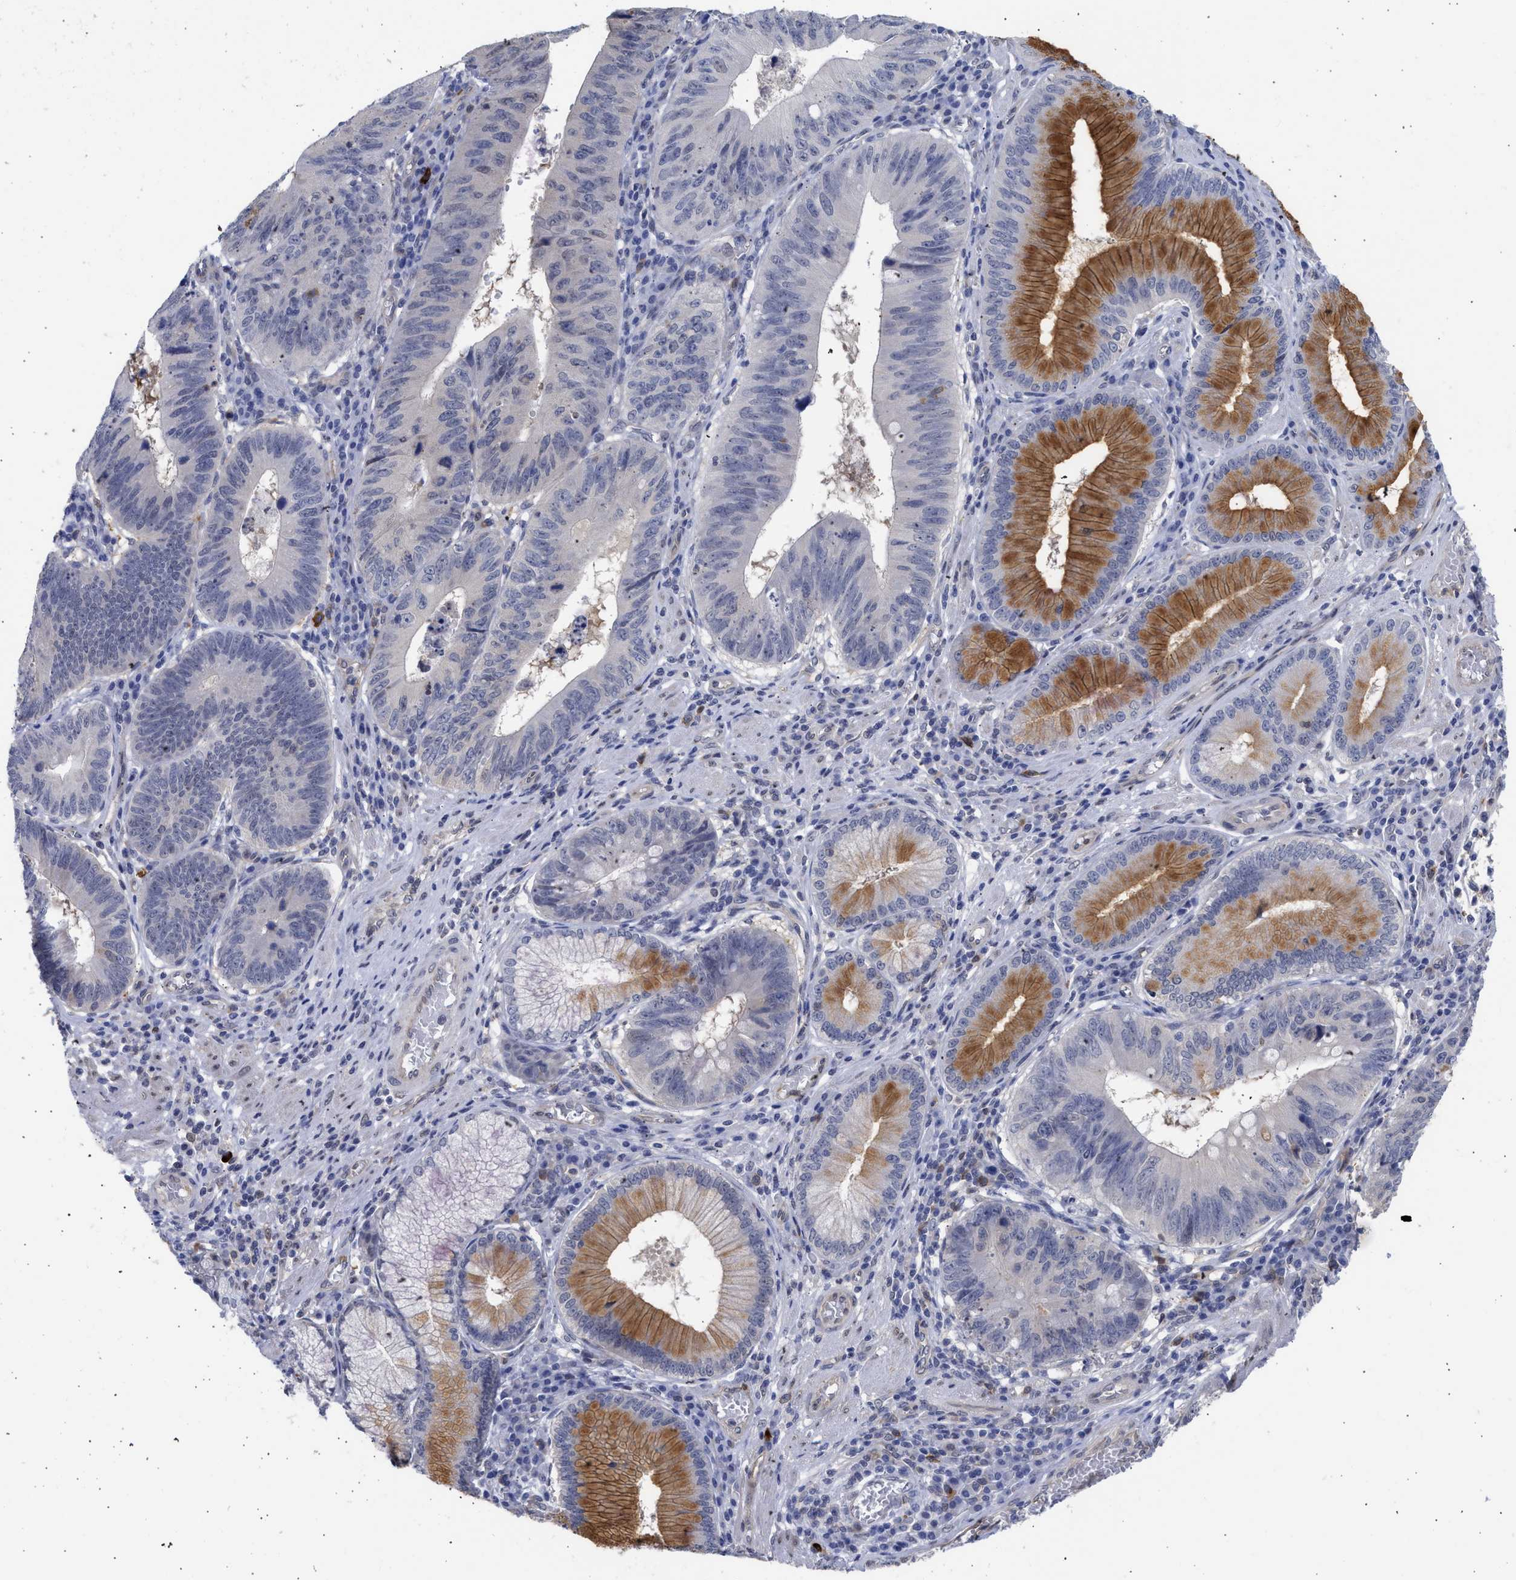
{"staining": {"intensity": "moderate", "quantity": "25%-75%", "location": "cytoplasmic/membranous"}, "tissue": "stomach cancer", "cell_type": "Tumor cells", "image_type": "cancer", "snomed": [{"axis": "morphology", "description": "Adenocarcinoma, NOS"}, {"axis": "topography", "description": "Stomach"}], "caption": "Moderate cytoplasmic/membranous expression is identified in approximately 25%-75% of tumor cells in stomach cancer (adenocarcinoma).", "gene": "THRA", "patient": {"sex": "male", "age": 59}}